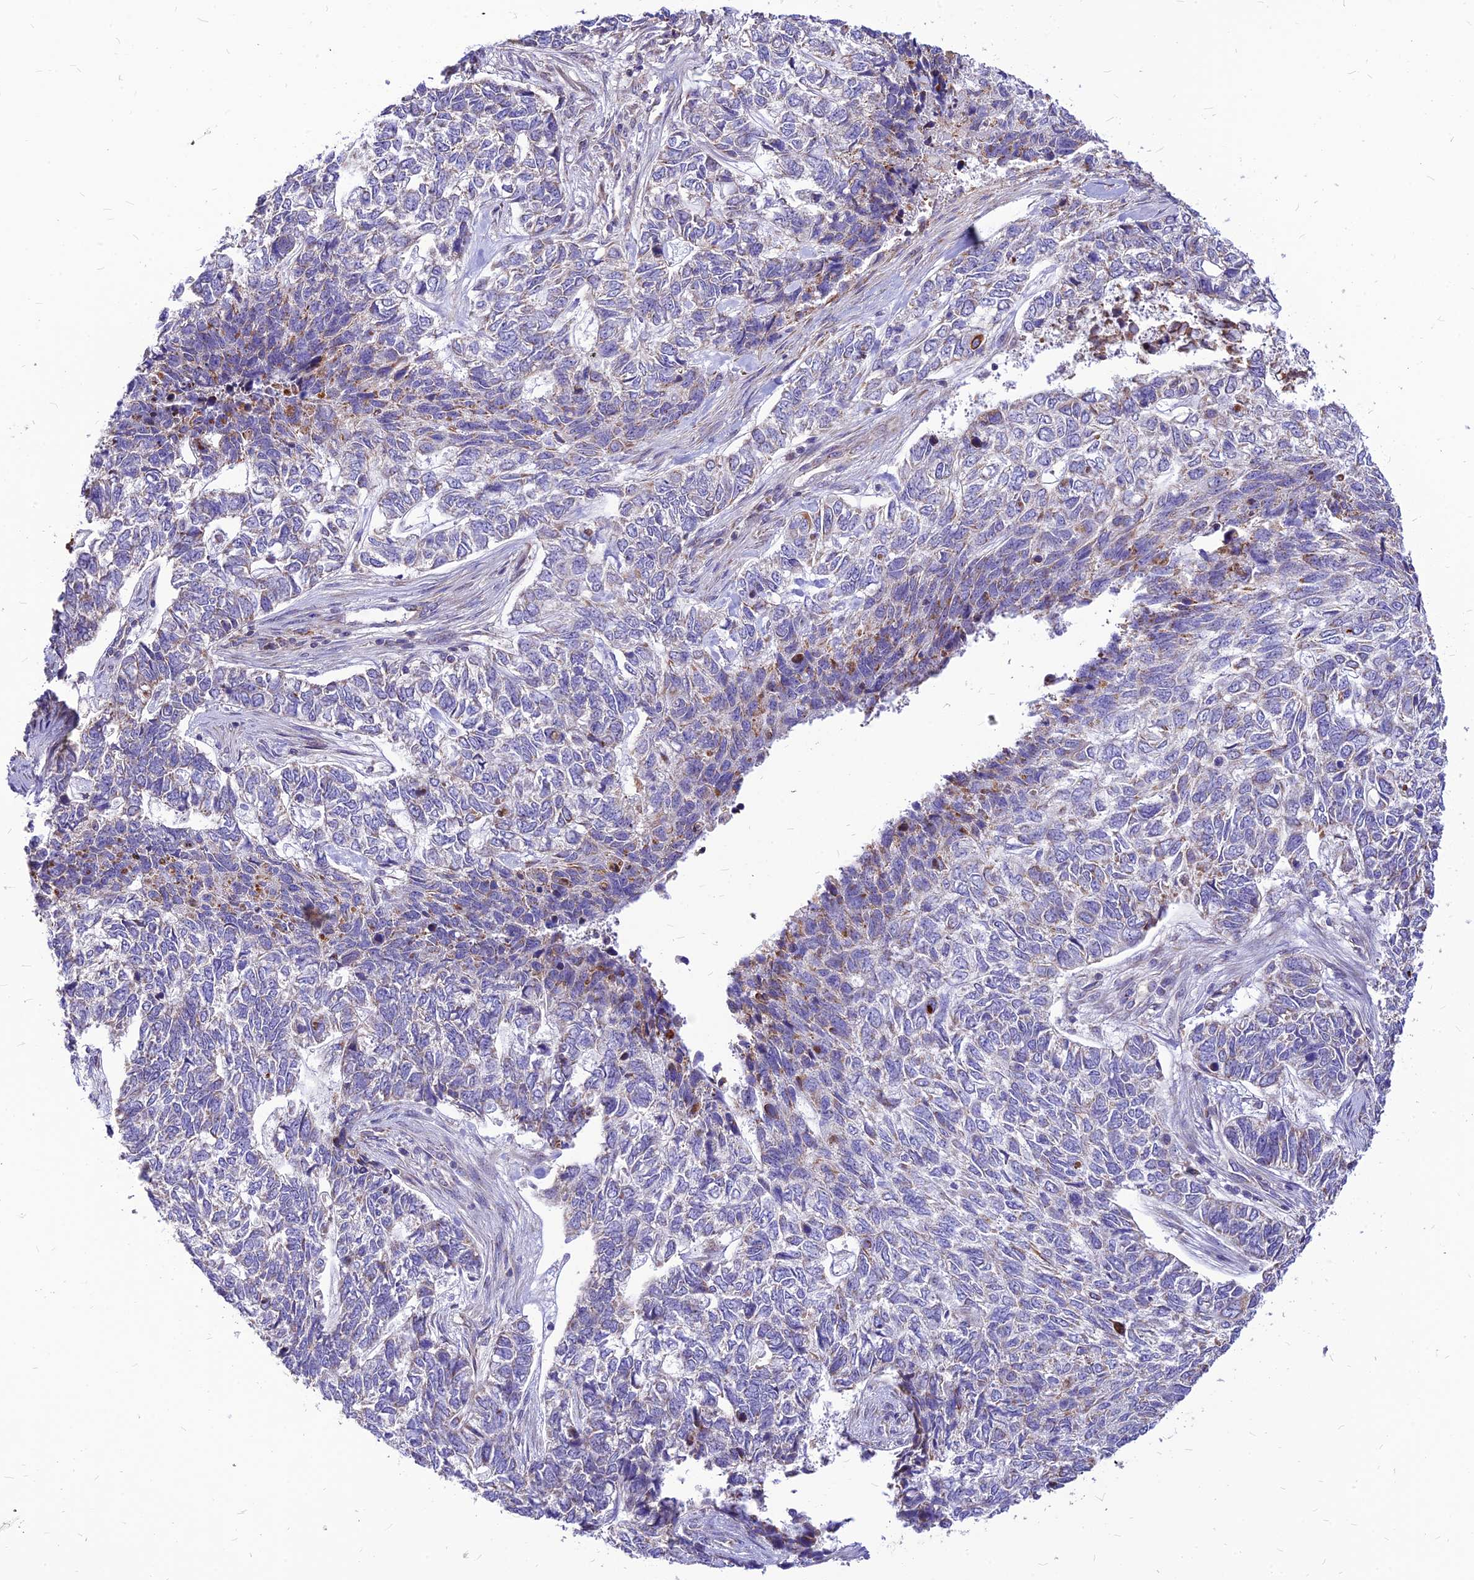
{"staining": {"intensity": "moderate", "quantity": "<25%", "location": "cytoplasmic/membranous"}, "tissue": "skin cancer", "cell_type": "Tumor cells", "image_type": "cancer", "snomed": [{"axis": "morphology", "description": "Basal cell carcinoma"}, {"axis": "topography", "description": "Skin"}], "caption": "Skin basal cell carcinoma was stained to show a protein in brown. There is low levels of moderate cytoplasmic/membranous positivity in approximately <25% of tumor cells.", "gene": "ECI1", "patient": {"sex": "female", "age": 65}}